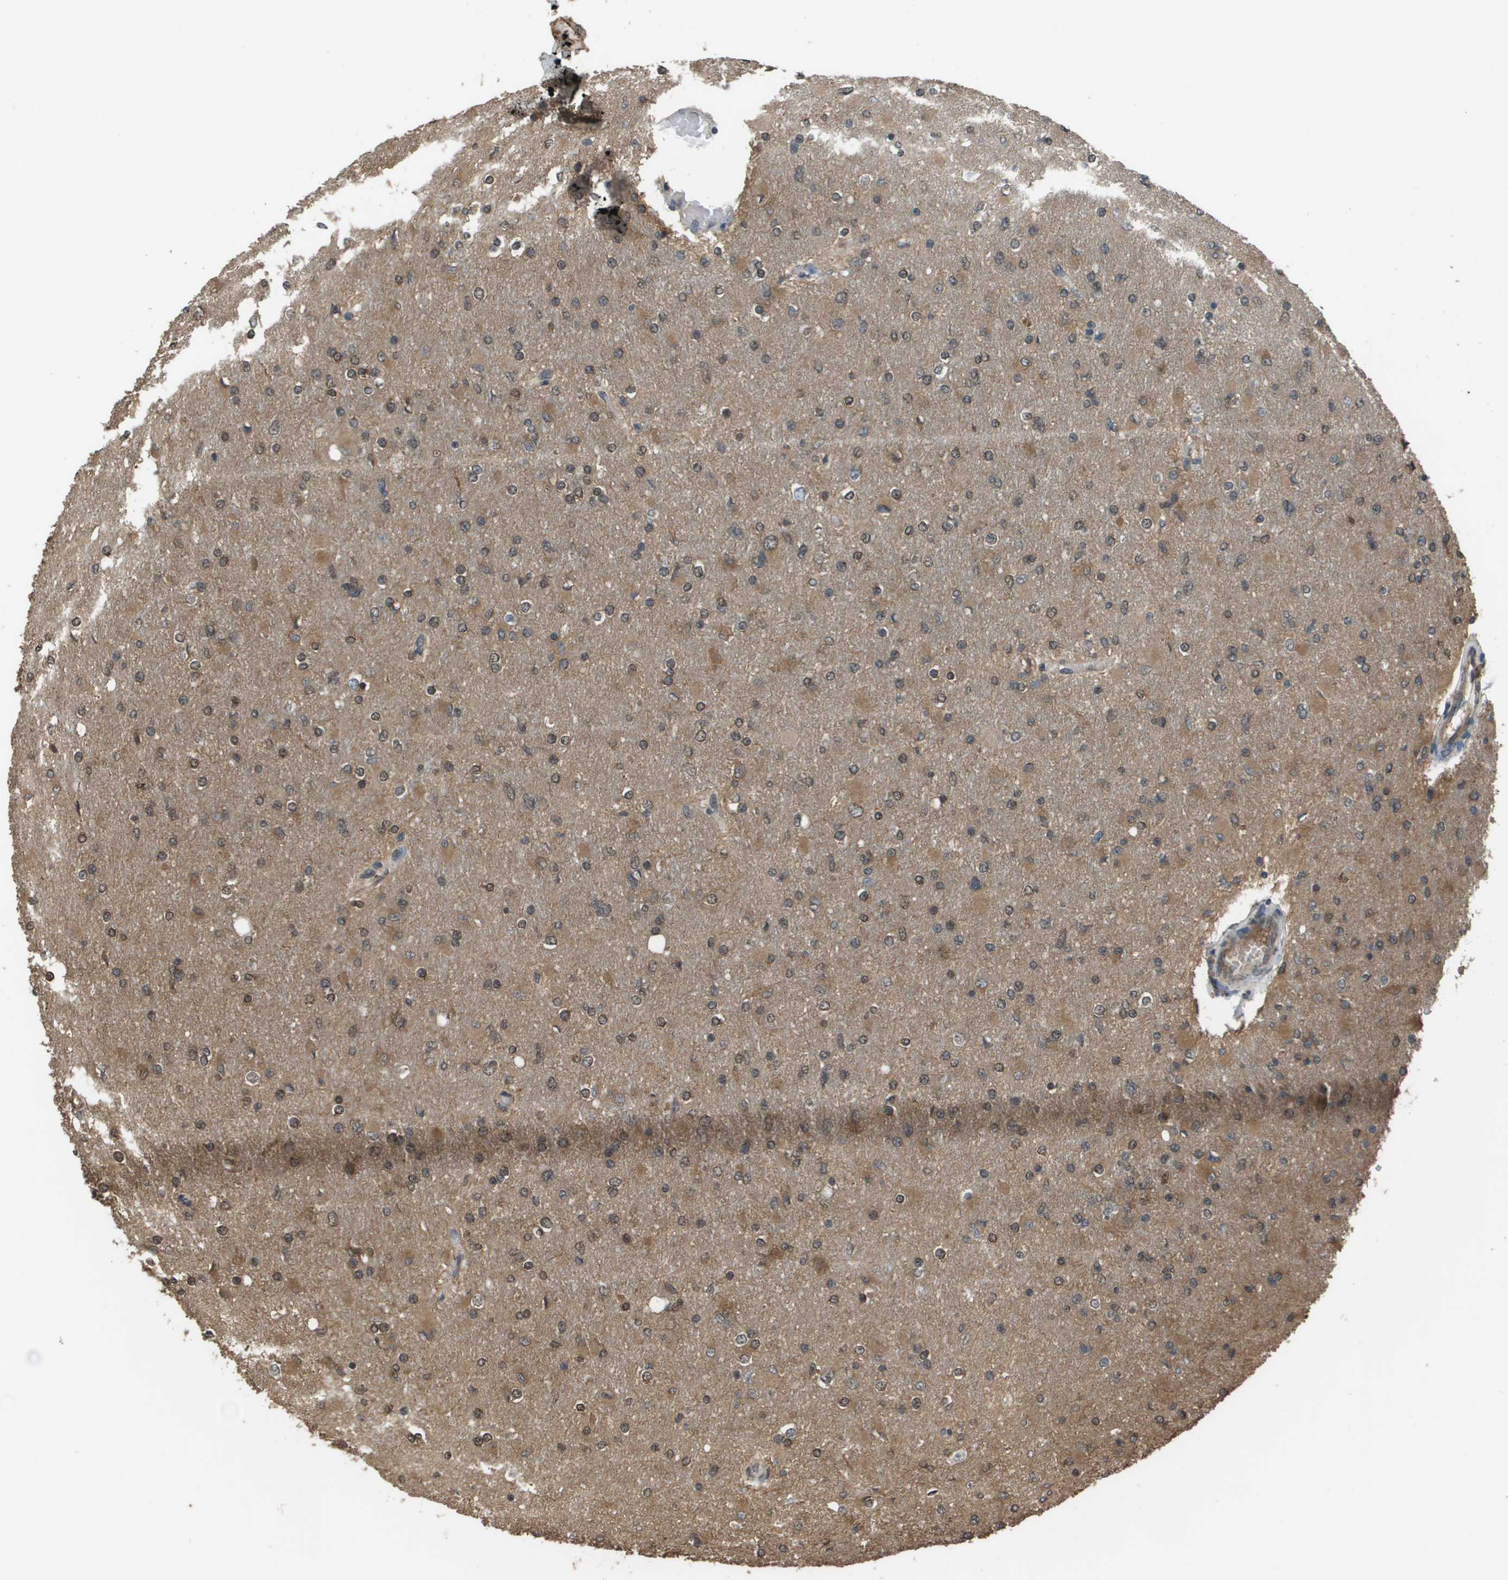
{"staining": {"intensity": "weak", "quantity": "25%-75%", "location": "cytoplasmic/membranous,nuclear"}, "tissue": "glioma", "cell_type": "Tumor cells", "image_type": "cancer", "snomed": [{"axis": "morphology", "description": "Glioma, malignant, High grade"}, {"axis": "topography", "description": "Cerebral cortex"}], "caption": "Immunohistochemistry image of neoplastic tissue: malignant glioma (high-grade) stained using immunohistochemistry (IHC) exhibits low levels of weak protein expression localized specifically in the cytoplasmic/membranous and nuclear of tumor cells, appearing as a cytoplasmic/membranous and nuclear brown color.", "gene": "NDRG2", "patient": {"sex": "female", "age": 36}}